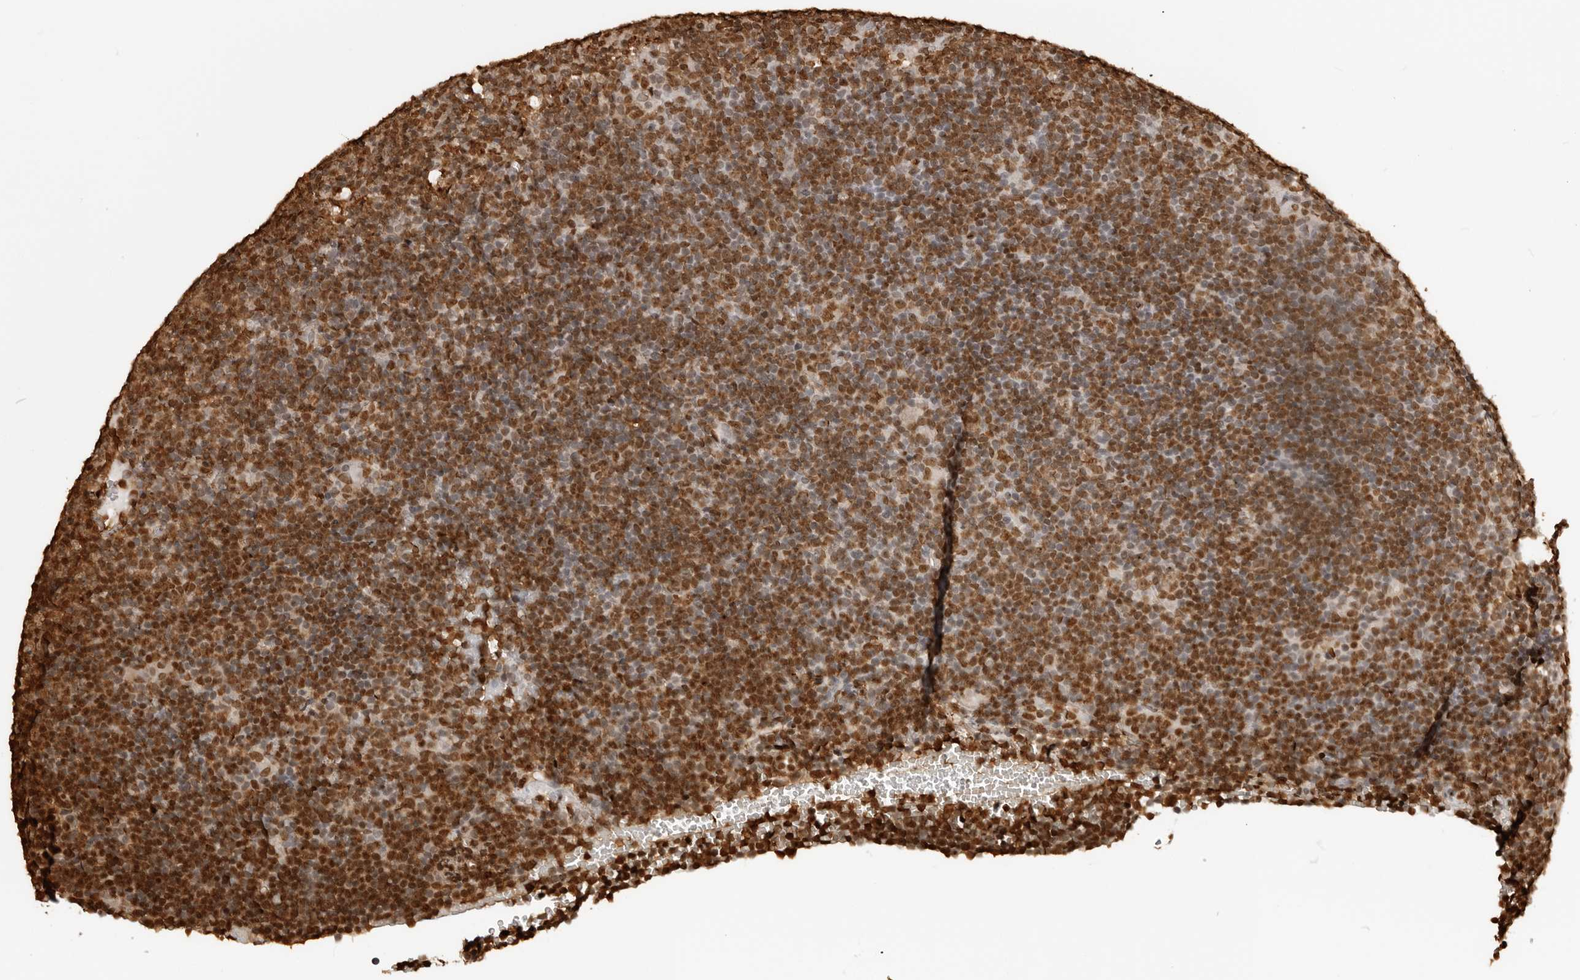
{"staining": {"intensity": "moderate", "quantity": ">75%", "location": "nuclear"}, "tissue": "lymphoma", "cell_type": "Tumor cells", "image_type": "cancer", "snomed": [{"axis": "morphology", "description": "Hodgkin's disease, NOS"}, {"axis": "topography", "description": "Lymph node"}], "caption": "Hodgkin's disease stained with DAB IHC exhibits medium levels of moderate nuclear positivity in about >75% of tumor cells.", "gene": "ZFP91", "patient": {"sex": "female", "age": 57}}